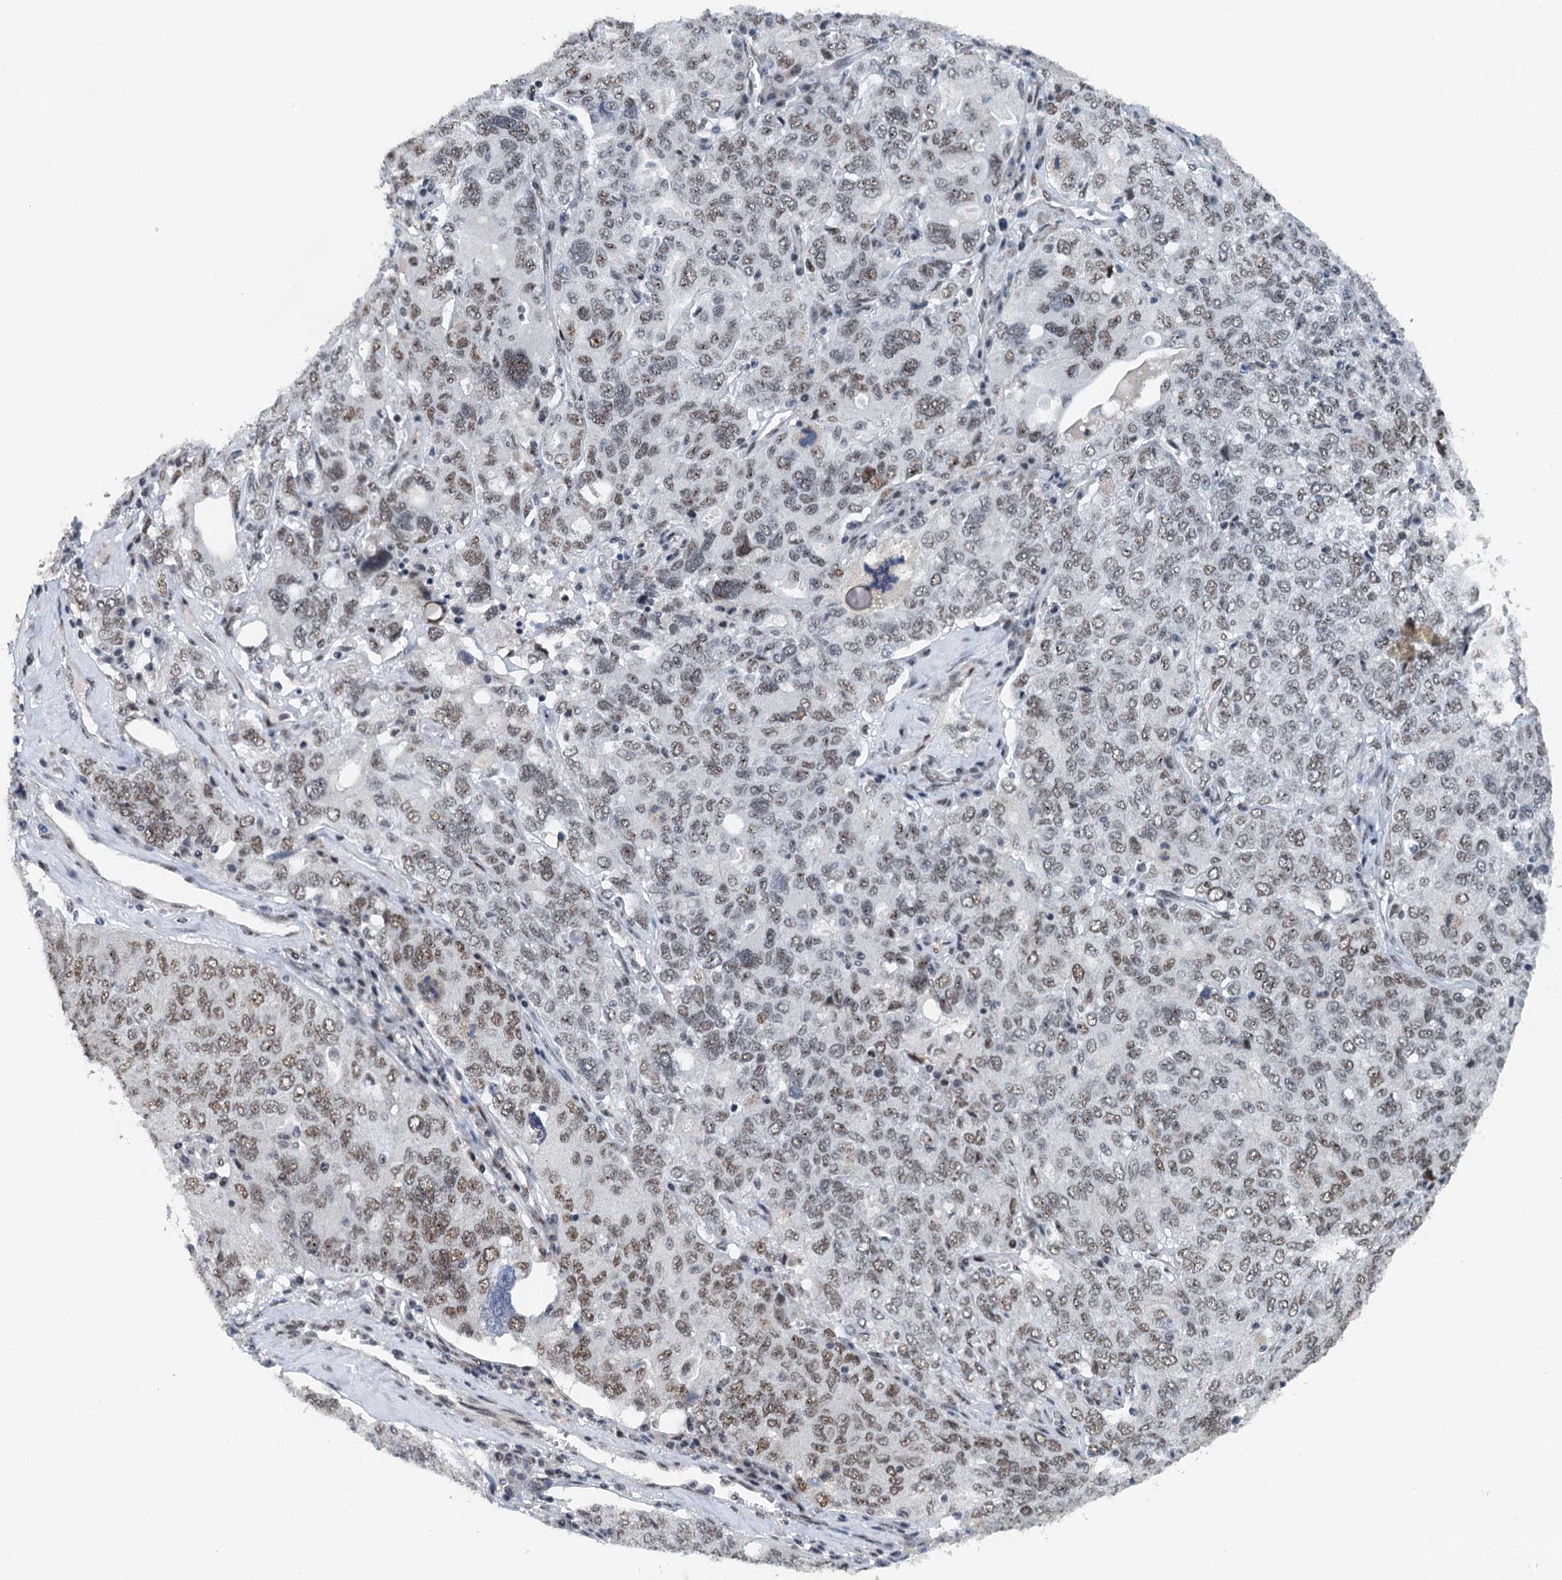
{"staining": {"intensity": "moderate", "quantity": ">75%", "location": "nuclear"}, "tissue": "ovarian cancer", "cell_type": "Tumor cells", "image_type": "cancer", "snomed": [{"axis": "morphology", "description": "Carcinoma, endometroid"}, {"axis": "topography", "description": "Ovary"}], "caption": "Ovarian endometroid carcinoma tissue demonstrates moderate nuclear staining in approximately >75% of tumor cells, visualized by immunohistochemistry.", "gene": "MTA3", "patient": {"sex": "female", "age": 62}}